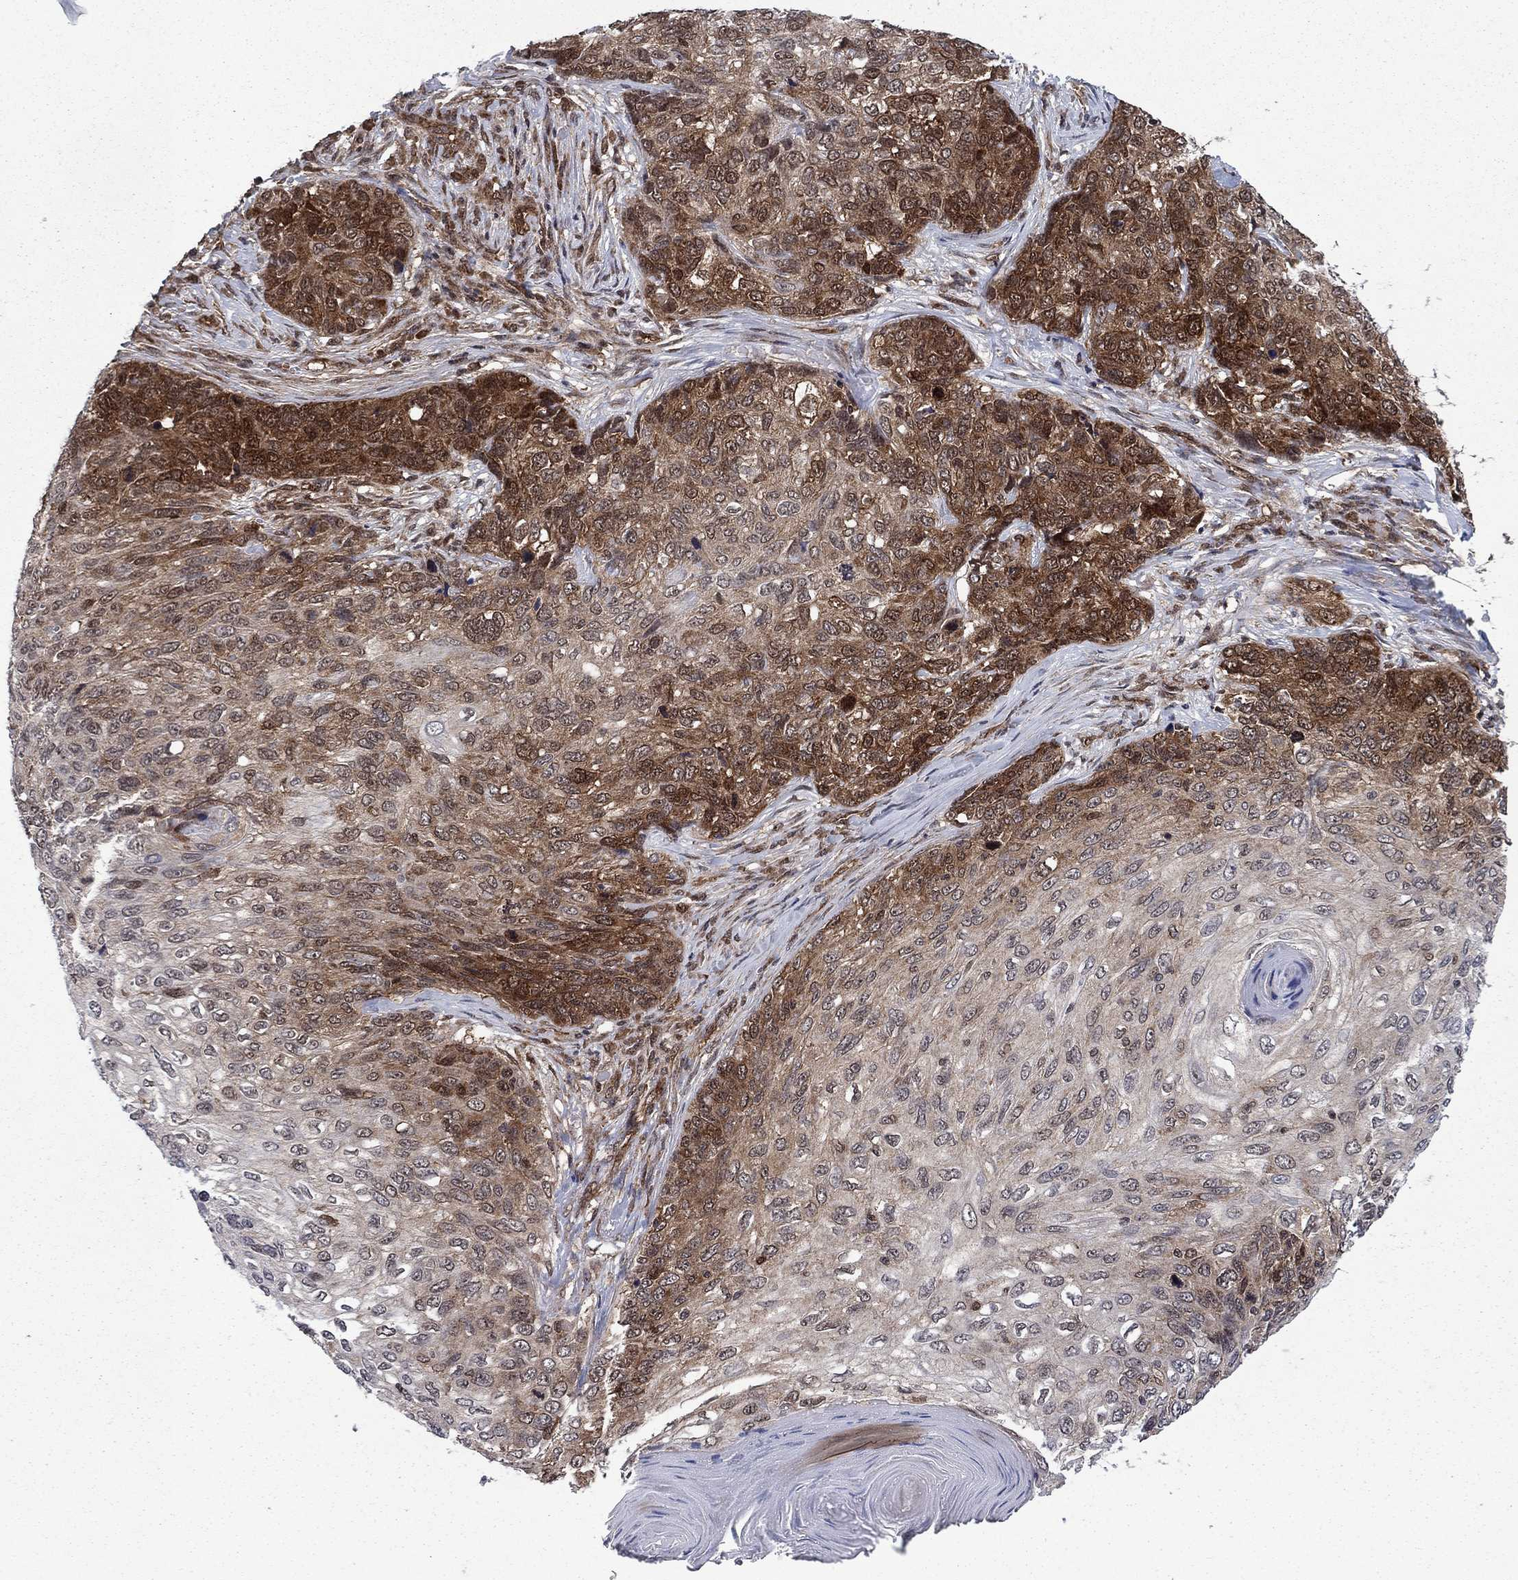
{"staining": {"intensity": "strong", "quantity": "25%-75%", "location": "cytoplasmic/membranous"}, "tissue": "skin cancer", "cell_type": "Tumor cells", "image_type": "cancer", "snomed": [{"axis": "morphology", "description": "Squamous cell carcinoma, NOS"}, {"axis": "topography", "description": "Skin"}], "caption": "About 25%-75% of tumor cells in human skin cancer display strong cytoplasmic/membranous protein positivity as visualized by brown immunohistochemical staining.", "gene": "DNAJA1", "patient": {"sex": "male", "age": 92}}